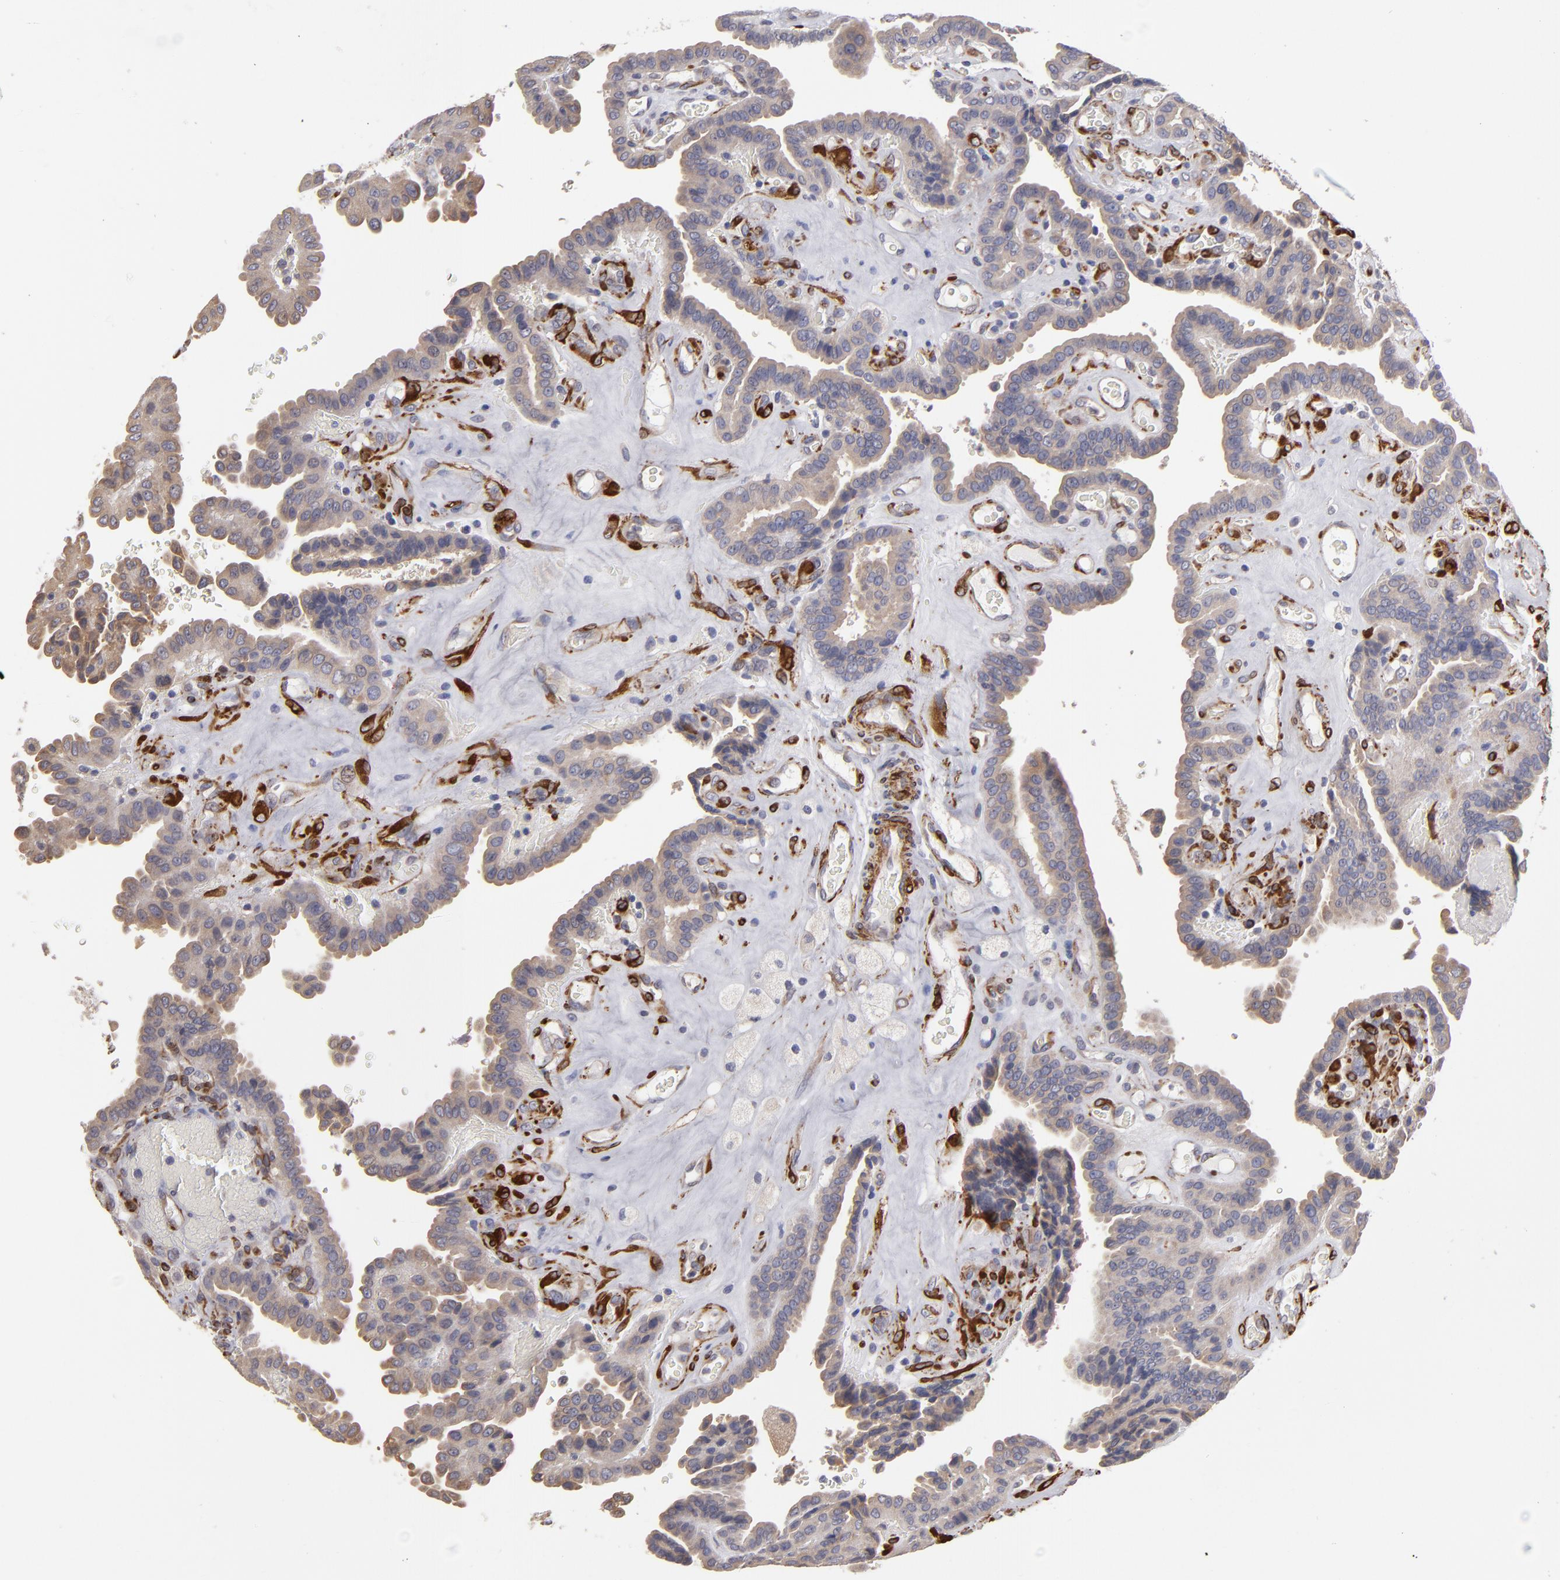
{"staining": {"intensity": "weak", "quantity": "25%-75%", "location": "cytoplasmic/membranous"}, "tissue": "thyroid cancer", "cell_type": "Tumor cells", "image_type": "cancer", "snomed": [{"axis": "morphology", "description": "Papillary adenocarcinoma, NOS"}, {"axis": "topography", "description": "Thyroid gland"}], "caption": "Protein expression analysis of thyroid papillary adenocarcinoma demonstrates weak cytoplasmic/membranous positivity in approximately 25%-75% of tumor cells.", "gene": "SLMAP", "patient": {"sex": "male", "age": 87}}